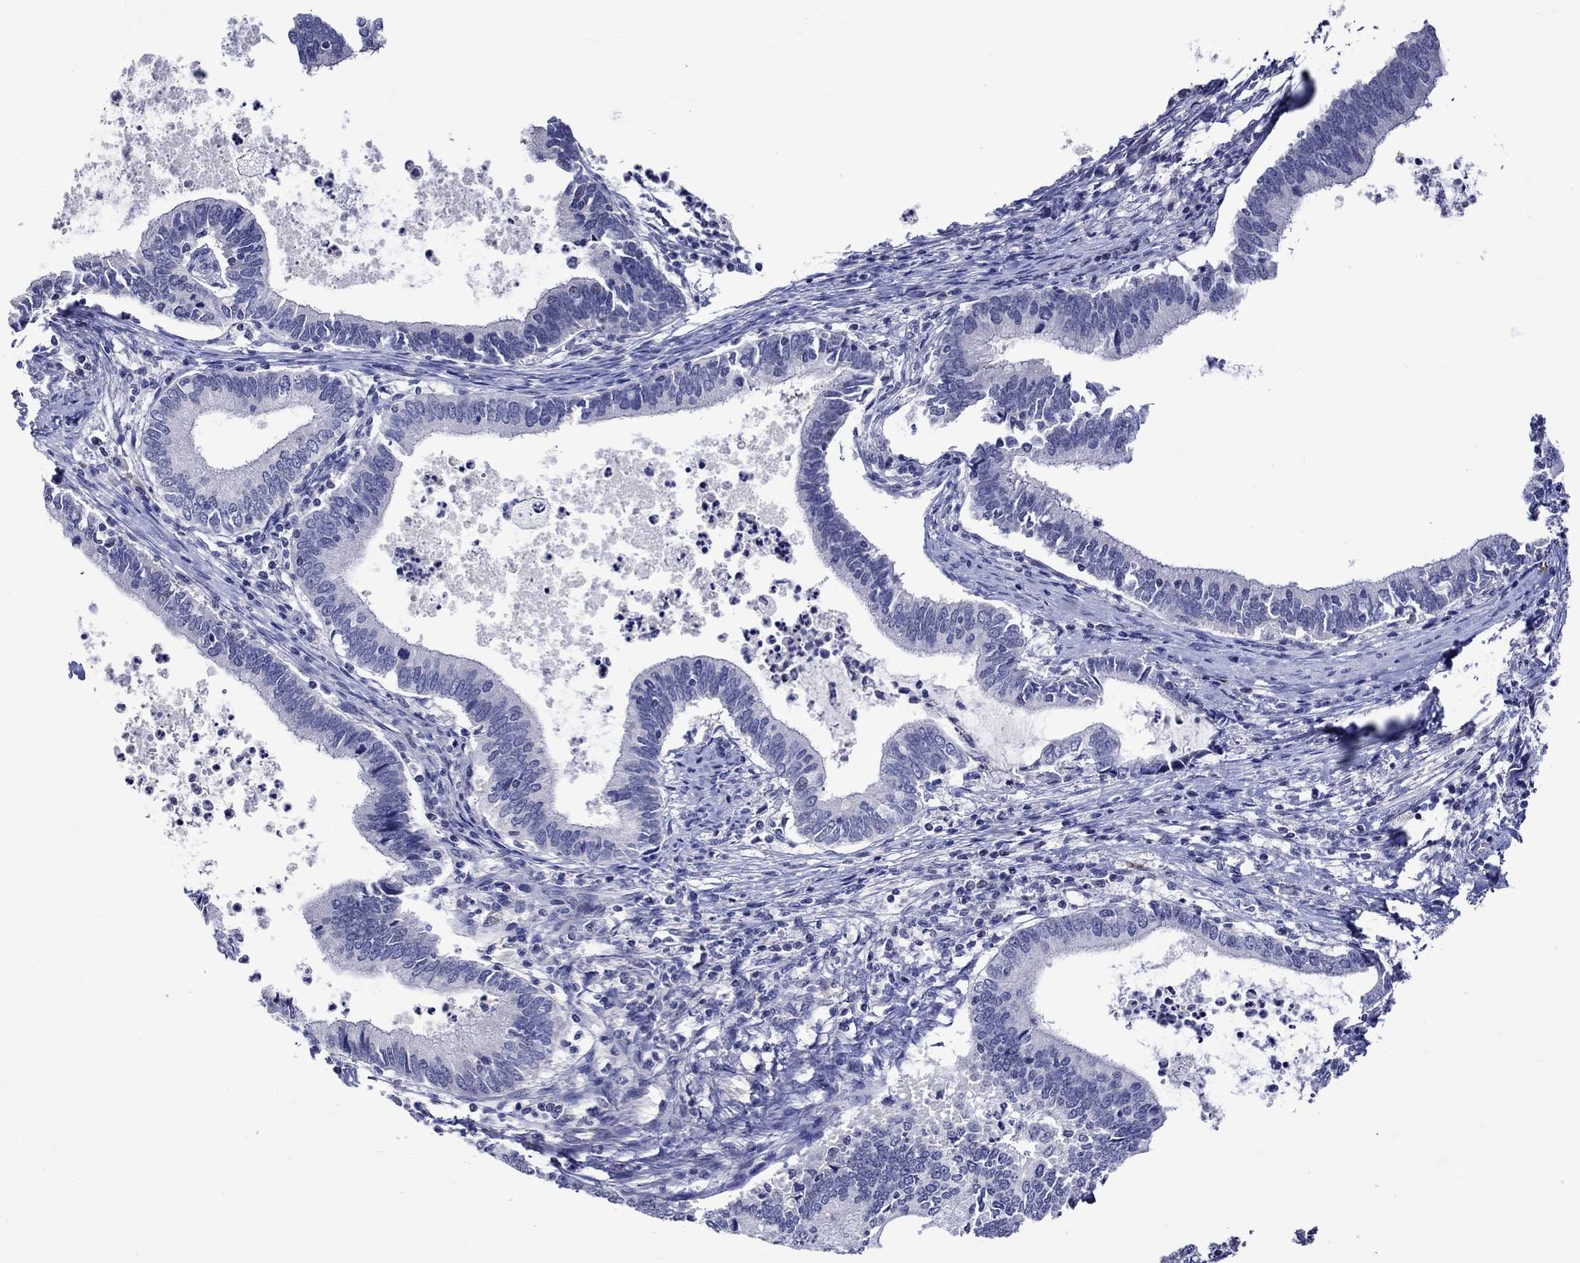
{"staining": {"intensity": "negative", "quantity": "none", "location": "none"}, "tissue": "cervical cancer", "cell_type": "Tumor cells", "image_type": "cancer", "snomed": [{"axis": "morphology", "description": "Adenocarcinoma, NOS"}, {"axis": "topography", "description": "Cervix"}], "caption": "A photomicrograph of human cervical adenocarcinoma is negative for staining in tumor cells.", "gene": "CRYAB", "patient": {"sex": "female", "age": 42}}